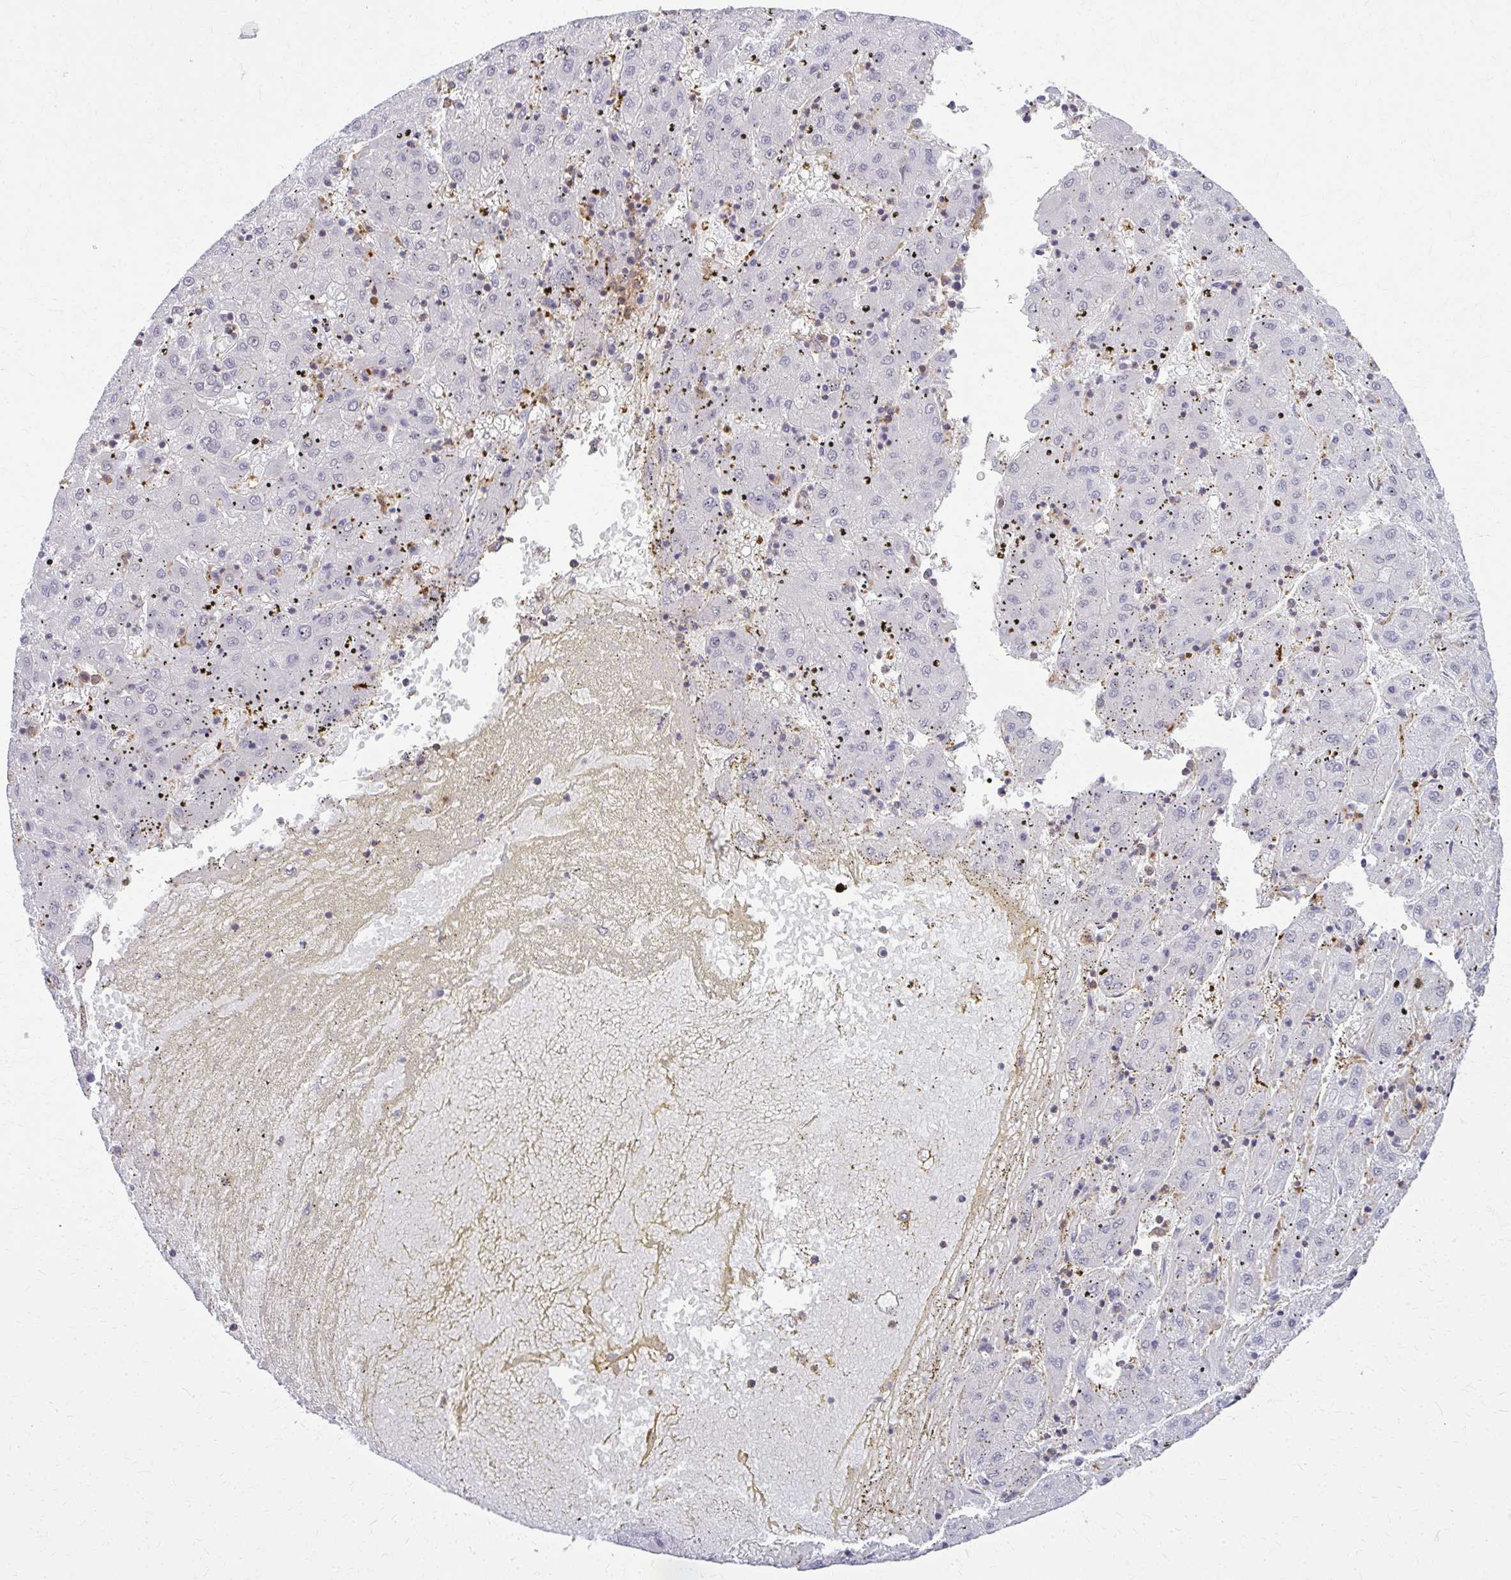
{"staining": {"intensity": "negative", "quantity": "none", "location": "none"}, "tissue": "liver cancer", "cell_type": "Tumor cells", "image_type": "cancer", "snomed": [{"axis": "morphology", "description": "Carcinoma, Hepatocellular, NOS"}, {"axis": "topography", "description": "Liver"}], "caption": "Liver cancer (hepatocellular carcinoma) stained for a protein using immunohistochemistry reveals no expression tumor cells.", "gene": "AP5M1", "patient": {"sex": "male", "age": 72}}